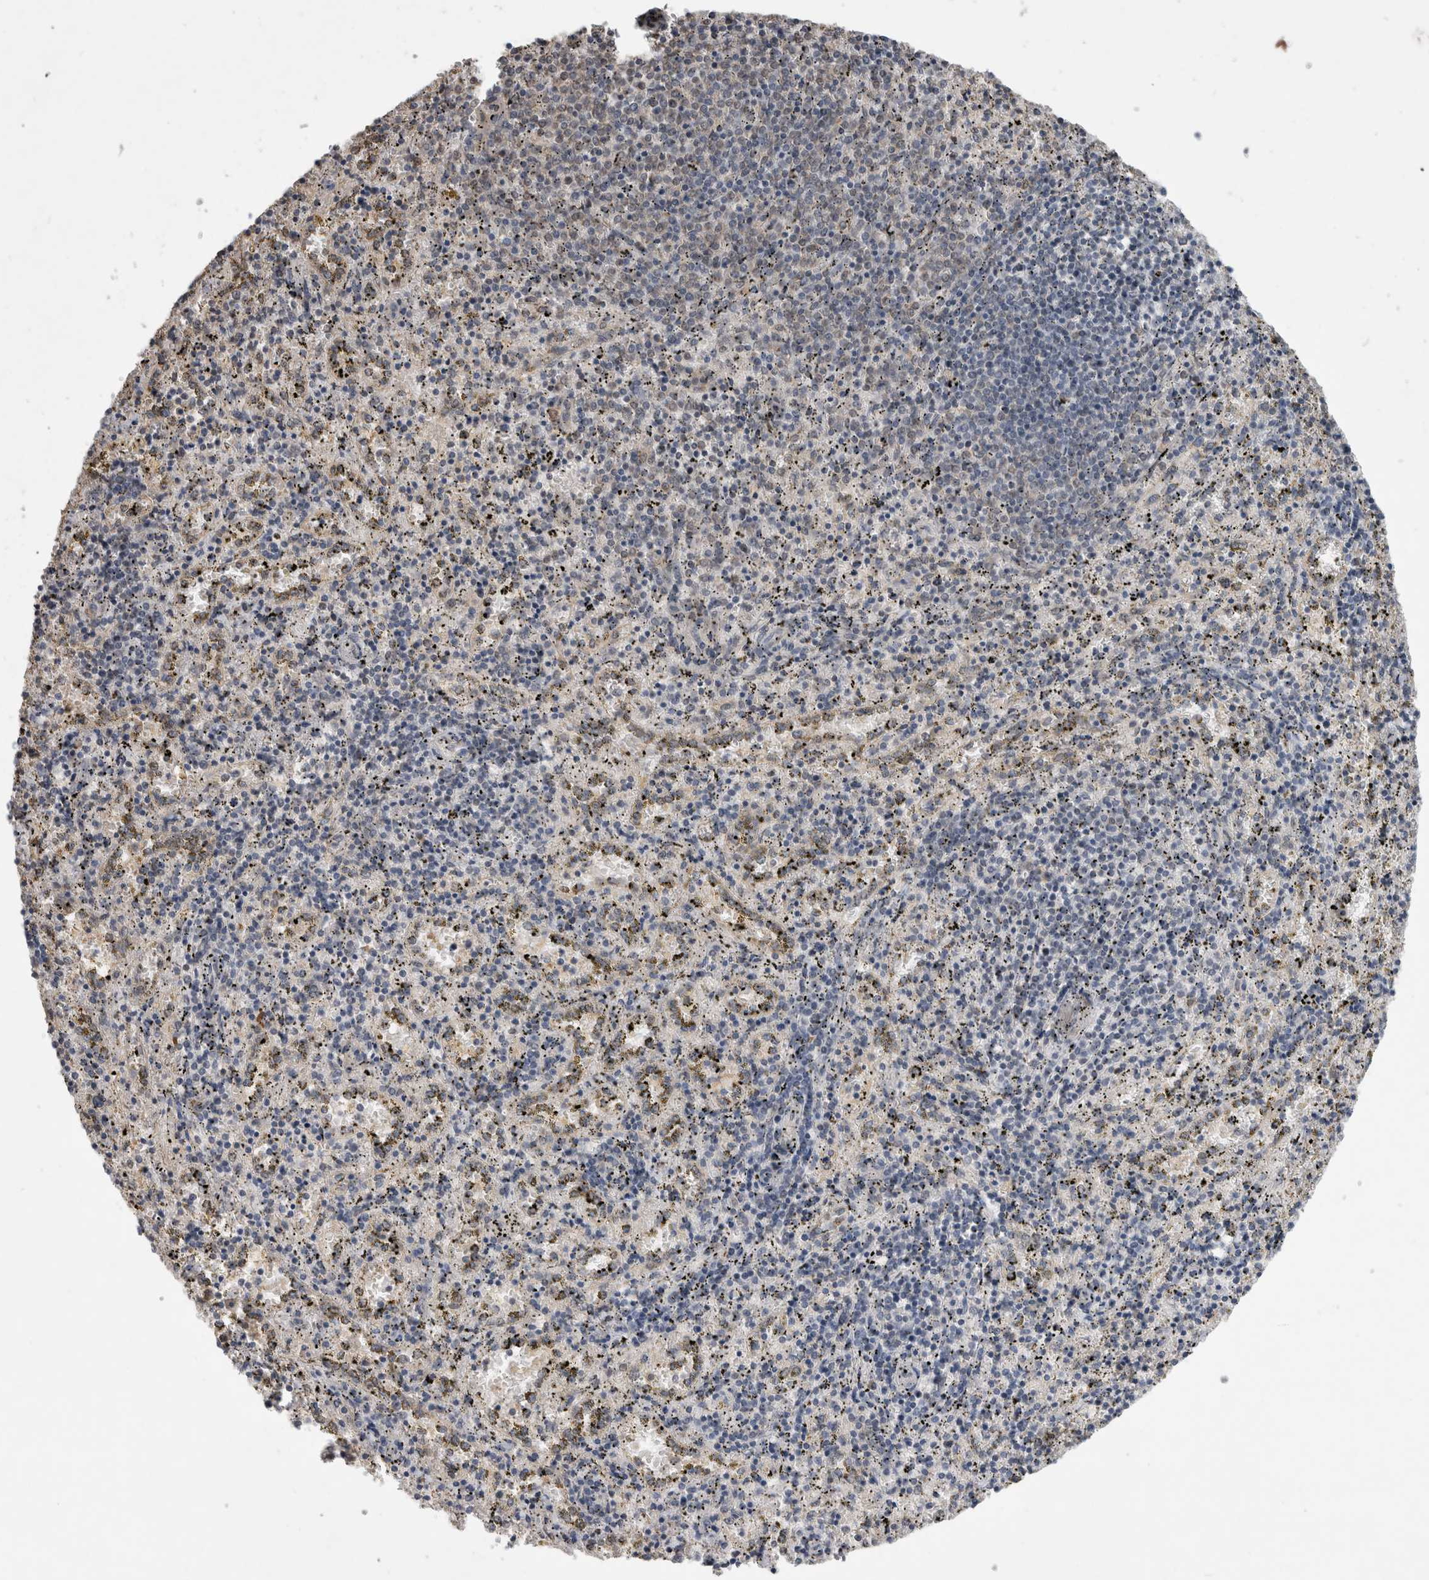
{"staining": {"intensity": "weak", "quantity": "<25%", "location": "cytoplasmic/membranous"}, "tissue": "spleen", "cell_type": "Cells in red pulp", "image_type": "normal", "snomed": [{"axis": "morphology", "description": "Normal tissue, NOS"}, {"axis": "topography", "description": "Spleen"}], "caption": "Immunohistochemistry of normal human spleen reveals no staining in cells in red pulp. The staining was performed using DAB (3,3'-diaminobenzidine) to visualize the protein expression in brown, while the nuclei were stained in blue with hematoxylin (Magnification: 20x).", "gene": "KCNIP1", "patient": {"sex": "male", "age": 11}}